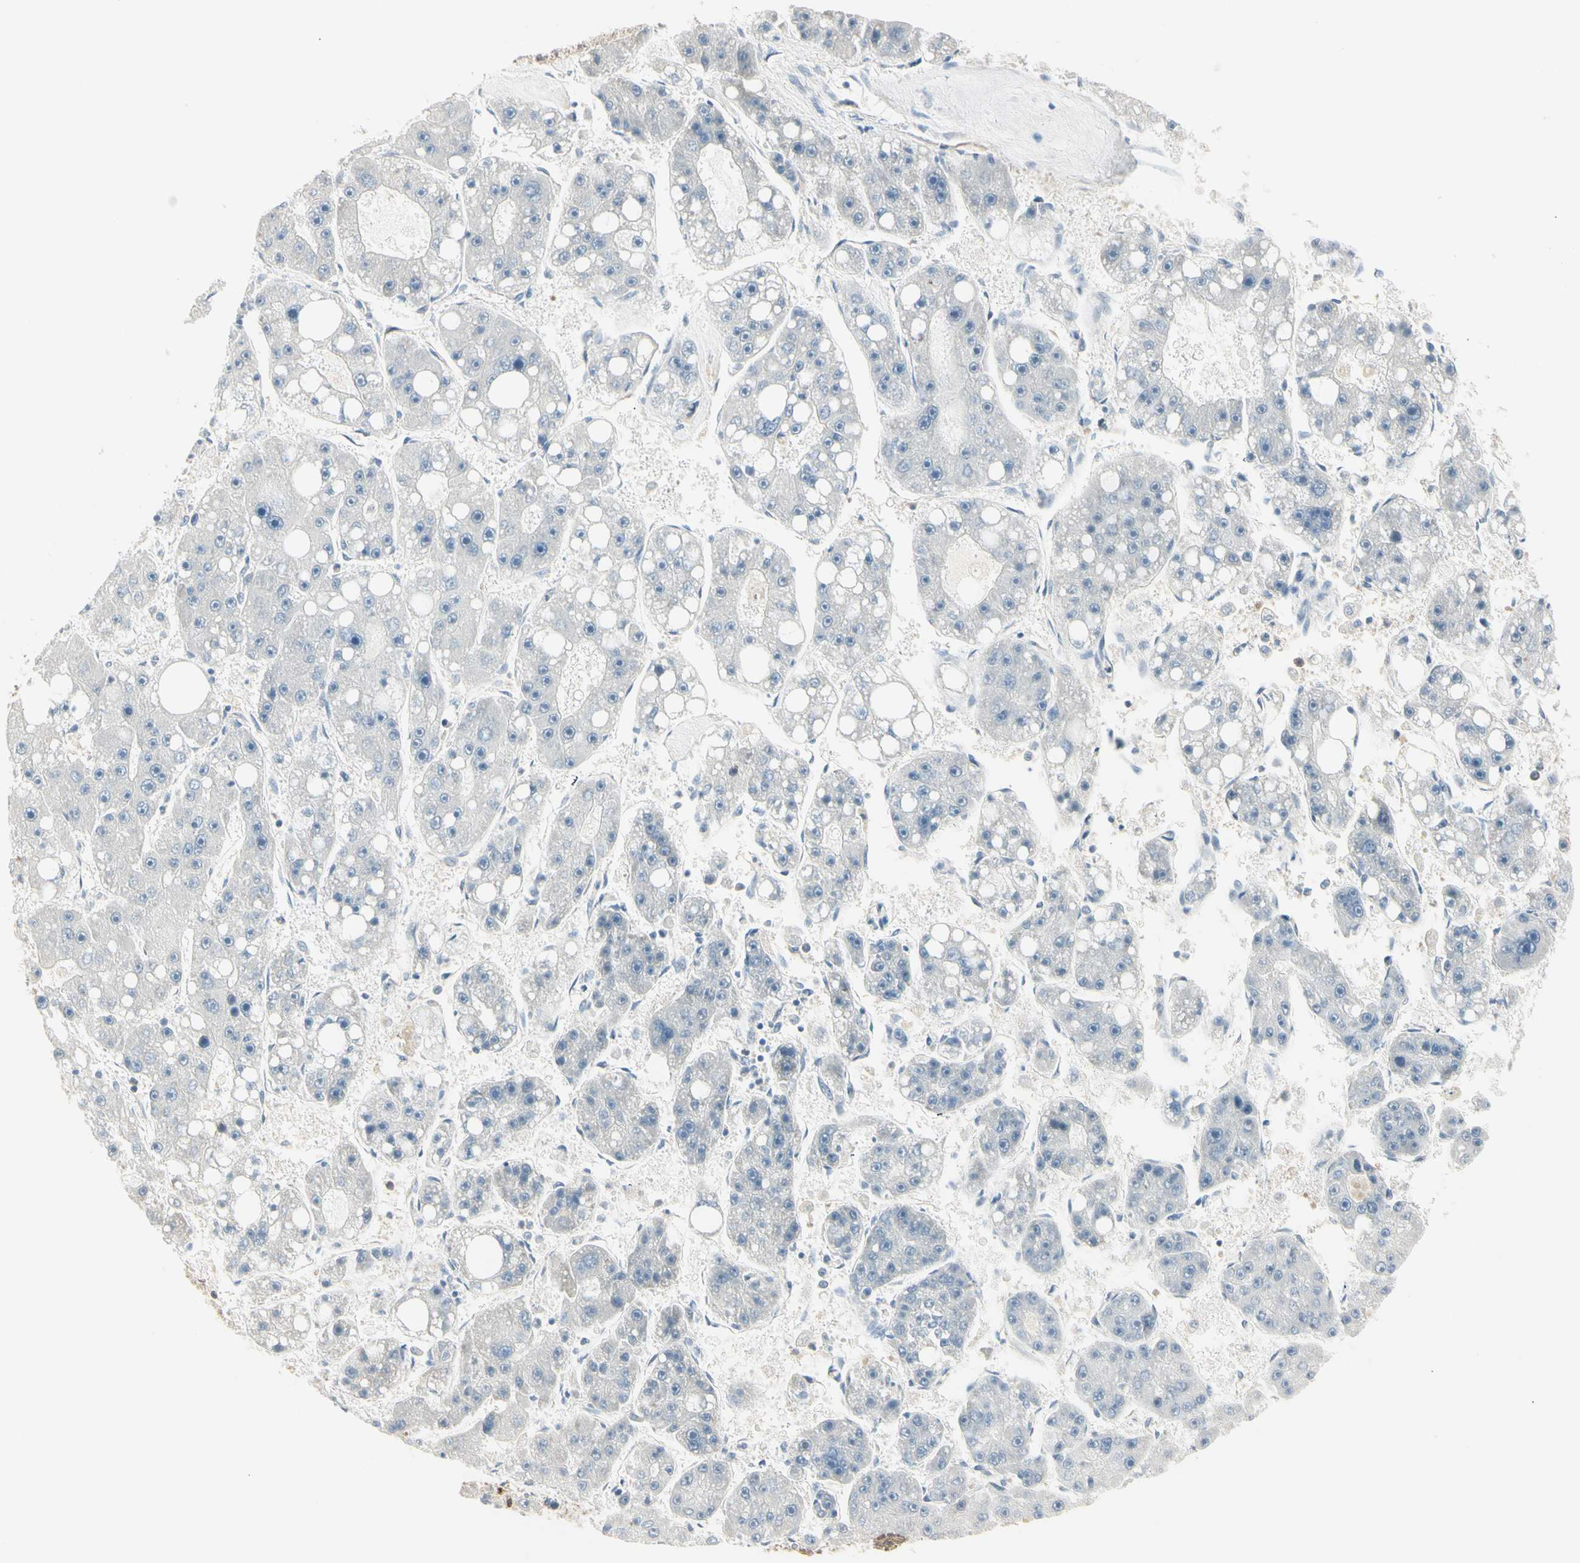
{"staining": {"intensity": "negative", "quantity": "none", "location": "none"}, "tissue": "liver cancer", "cell_type": "Tumor cells", "image_type": "cancer", "snomed": [{"axis": "morphology", "description": "Carcinoma, Hepatocellular, NOS"}, {"axis": "topography", "description": "Liver"}], "caption": "Immunohistochemistry (IHC) of human liver hepatocellular carcinoma shows no expression in tumor cells.", "gene": "OXSR1", "patient": {"sex": "female", "age": 61}}